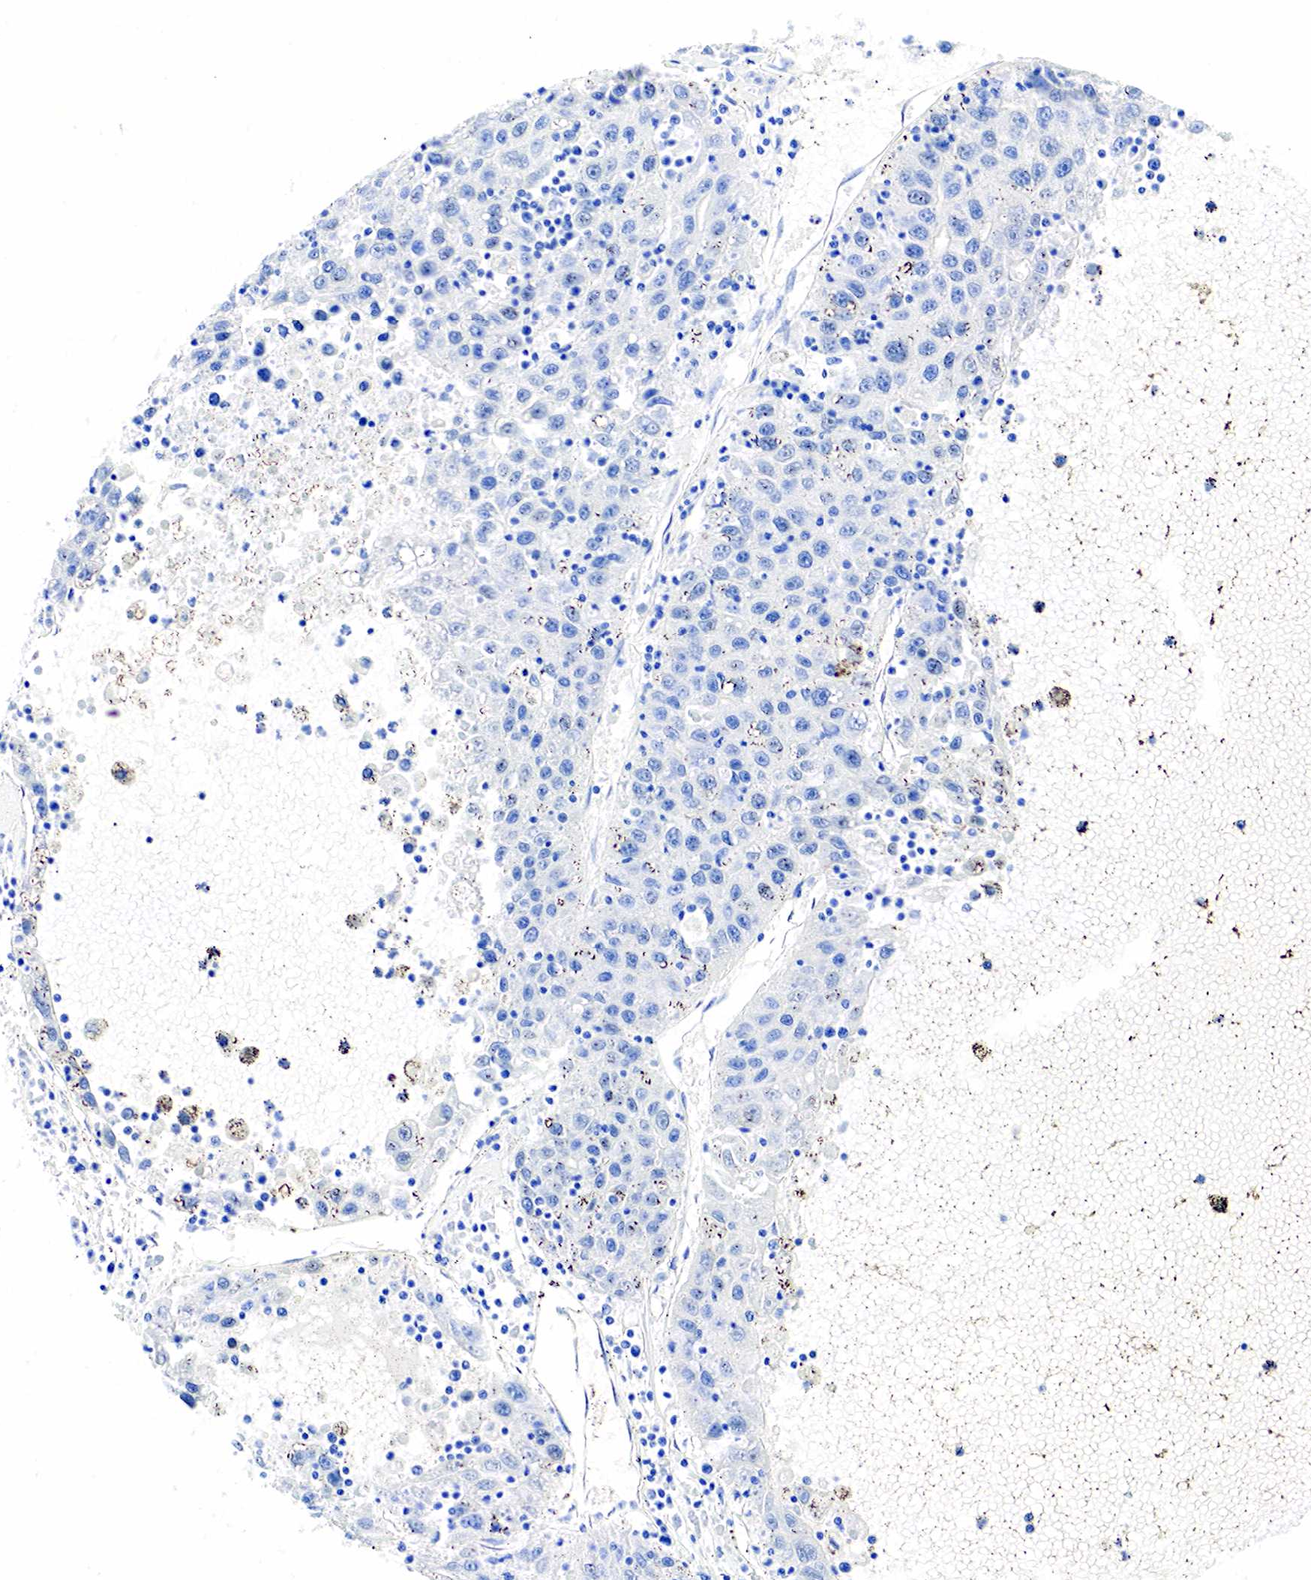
{"staining": {"intensity": "negative", "quantity": "none", "location": "none"}, "tissue": "liver cancer", "cell_type": "Tumor cells", "image_type": "cancer", "snomed": [{"axis": "morphology", "description": "Carcinoma, Hepatocellular, NOS"}, {"axis": "topography", "description": "Liver"}], "caption": "Tumor cells are negative for protein expression in human liver cancer (hepatocellular carcinoma). The staining is performed using DAB (3,3'-diaminobenzidine) brown chromogen with nuclei counter-stained in using hematoxylin.", "gene": "CHGA", "patient": {"sex": "male", "age": 49}}